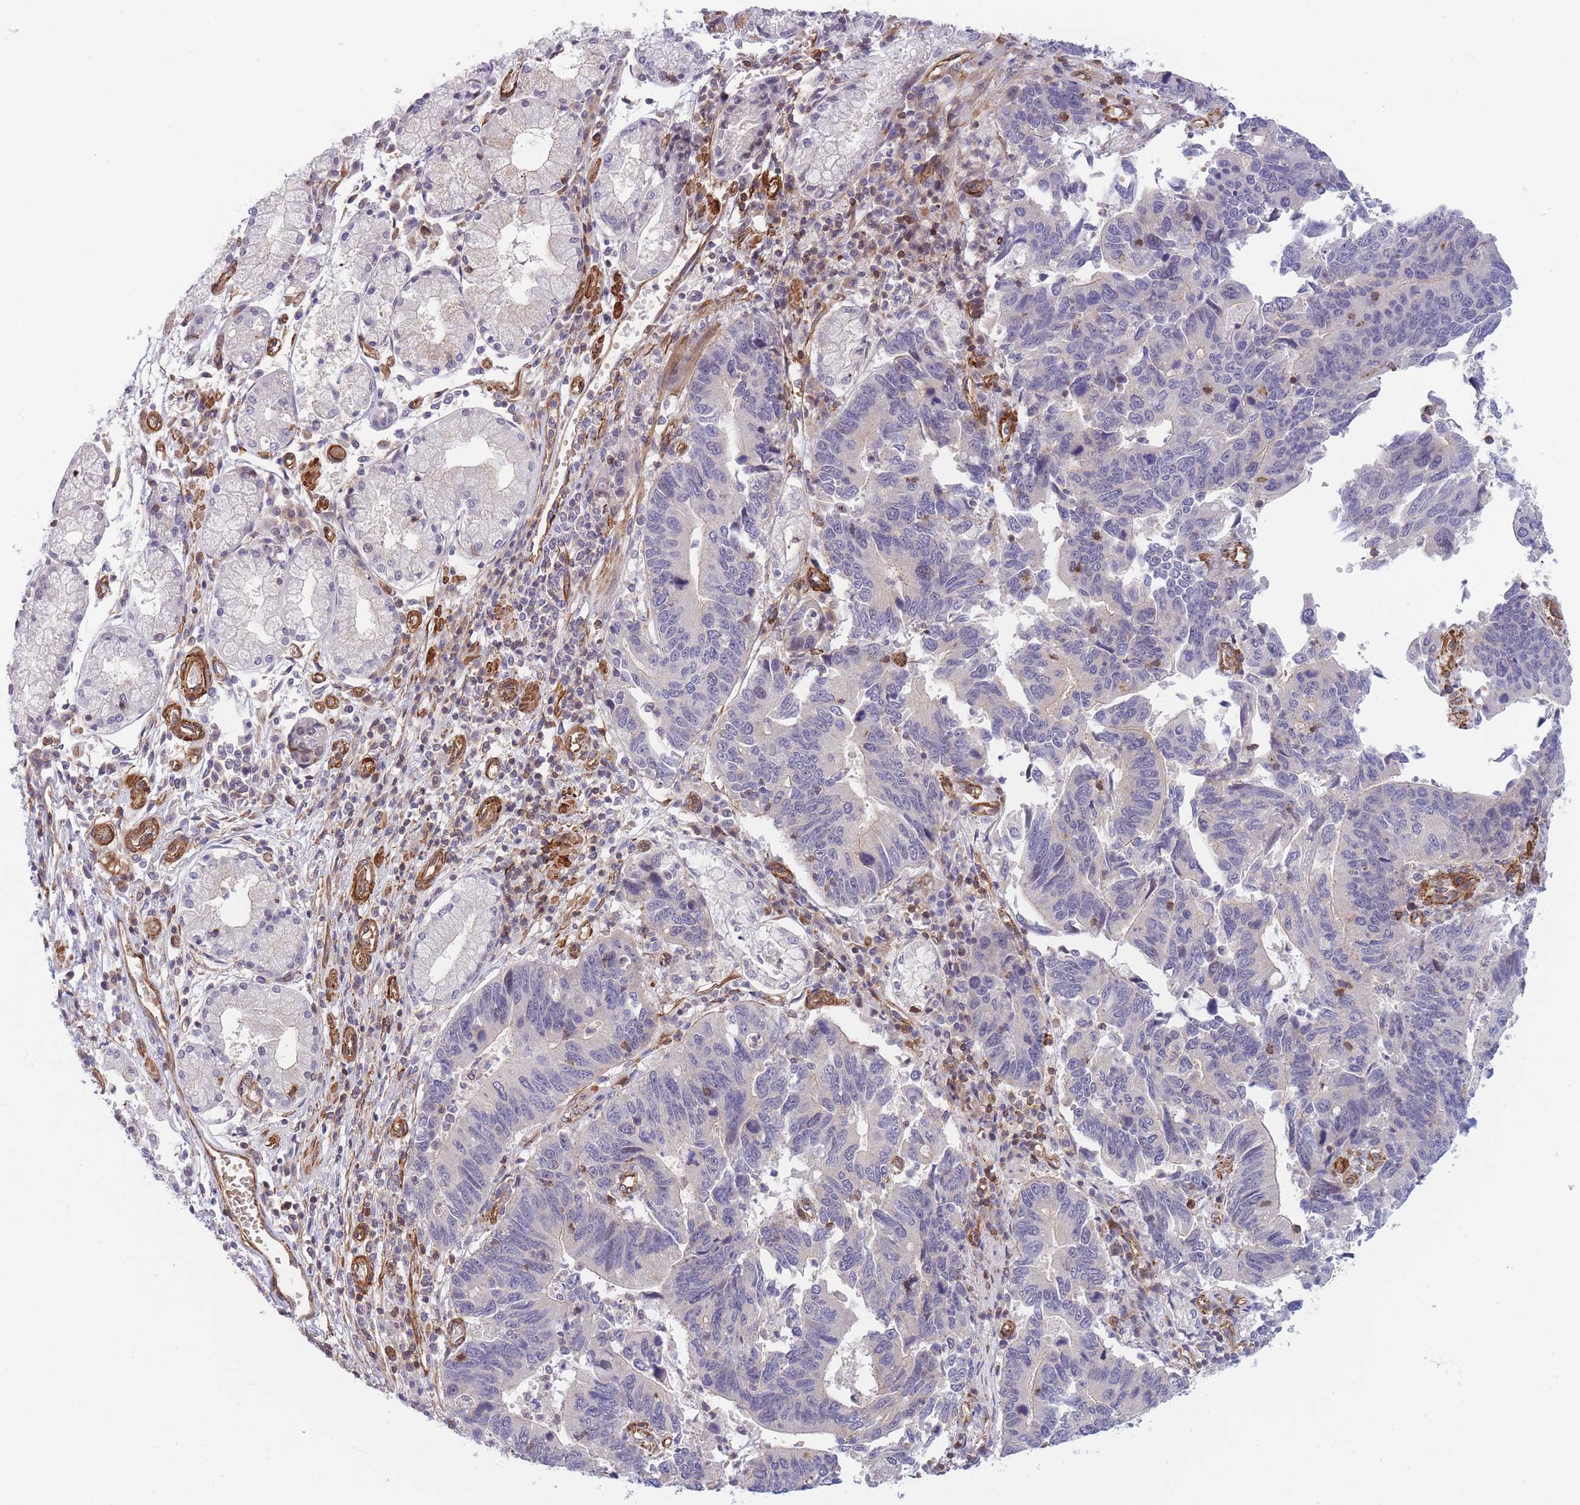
{"staining": {"intensity": "negative", "quantity": "none", "location": "none"}, "tissue": "stomach cancer", "cell_type": "Tumor cells", "image_type": "cancer", "snomed": [{"axis": "morphology", "description": "Adenocarcinoma, NOS"}, {"axis": "topography", "description": "Stomach"}], "caption": "DAB (3,3'-diaminobenzidine) immunohistochemical staining of human stomach cancer (adenocarcinoma) shows no significant staining in tumor cells.", "gene": "CDC25B", "patient": {"sex": "male", "age": 59}}